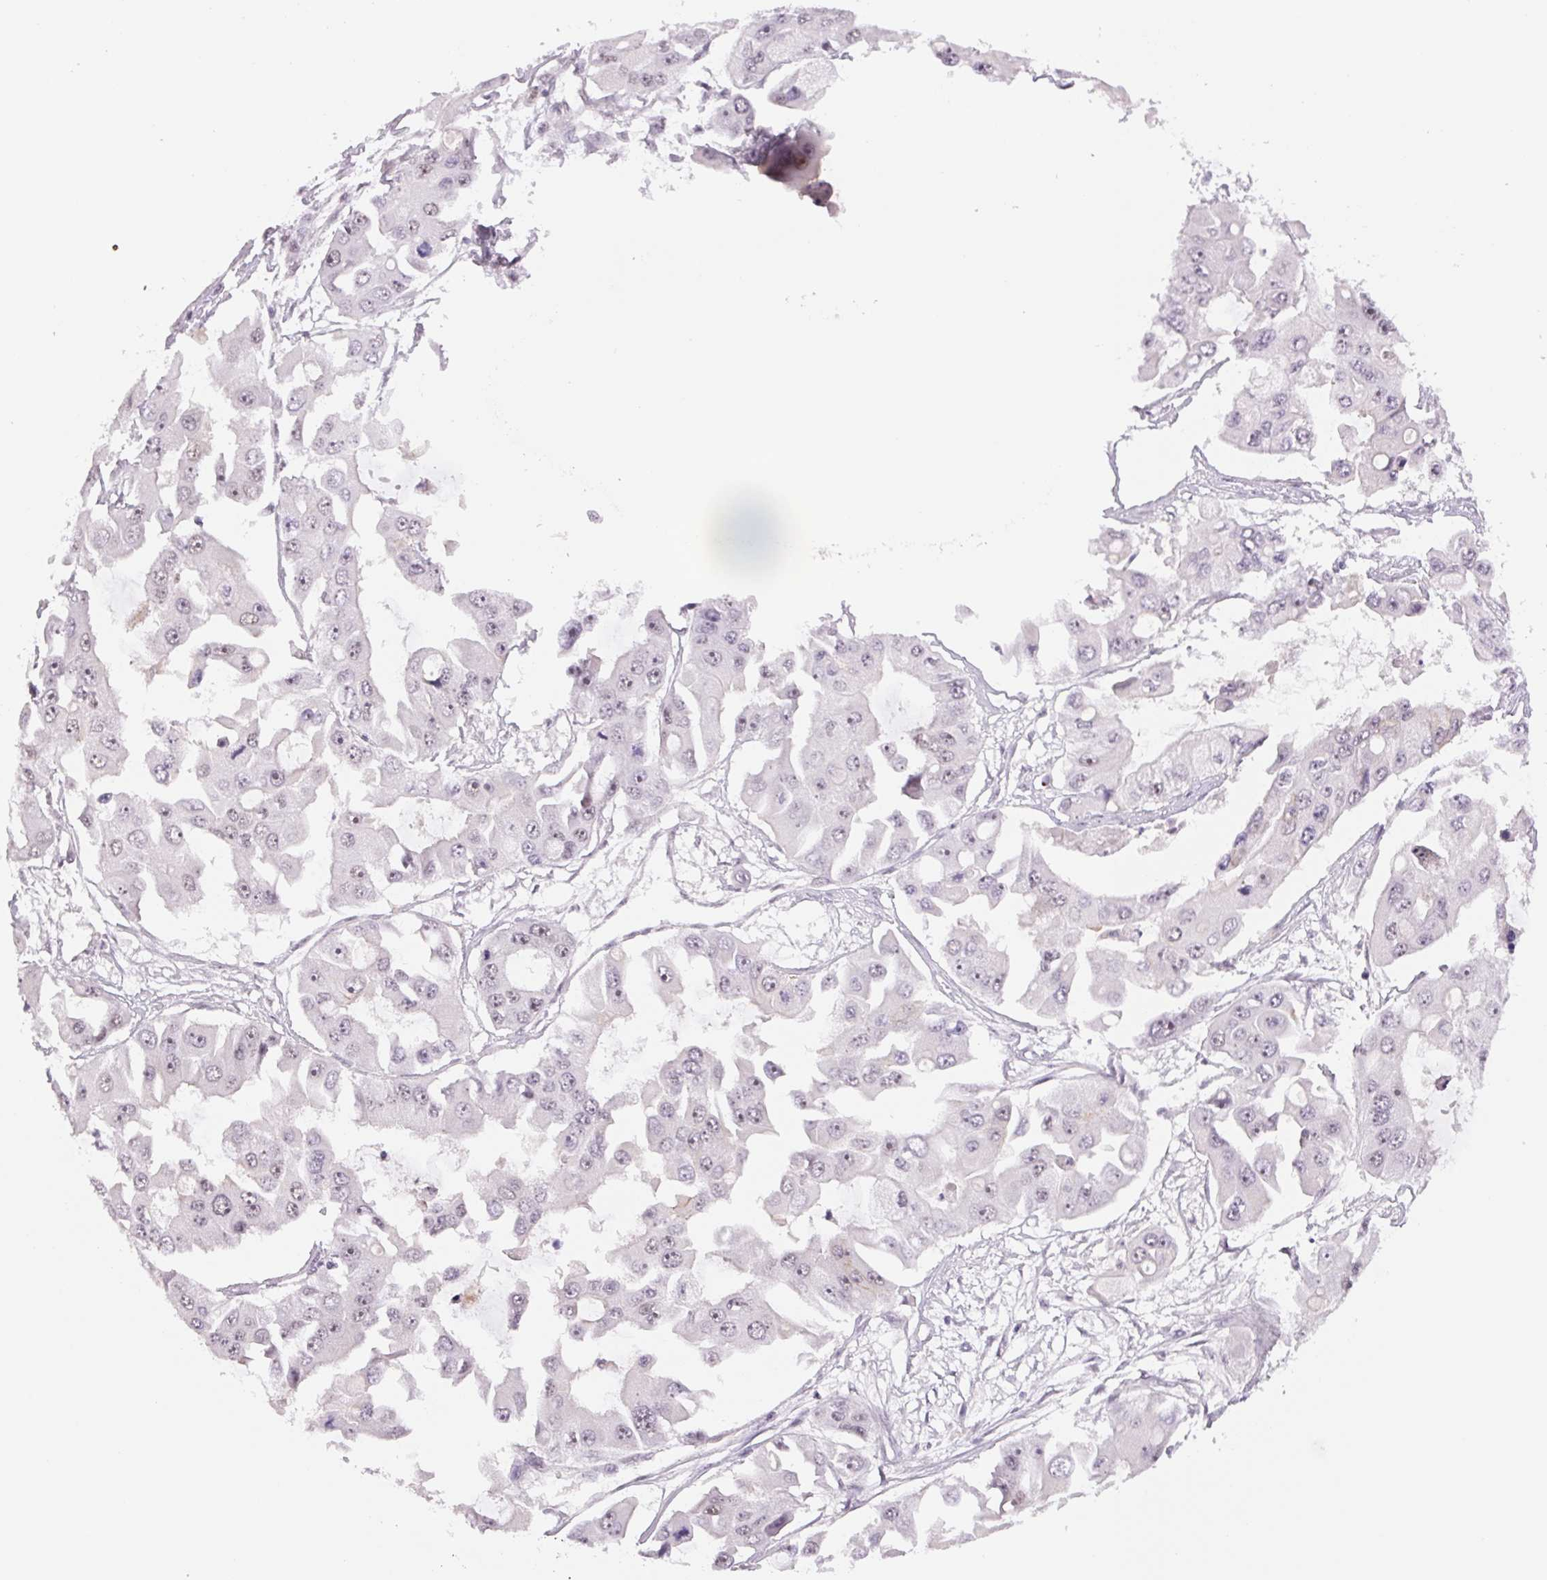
{"staining": {"intensity": "weak", "quantity": "<25%", "location": "nuclear"}, "tissue": "ovarian cancer", "cell_type": "Tumor cells", "image_type": "cancer", "snomed": [{"axis": "morphology", "description": "Cystadenocarcinoma, serous, NOS"}, {"axis": "topography", "description": "Ovary"}], "caption": "DAB (3,3'-diaminobenzidine) immunohistochemical staining of human ovarian cancer displays no significant staining in tumor cells. (DAB immunohistochemistry, high magnification).", "gene": "ZC3H14", "patient": {"sex": "female", "age": 56}}